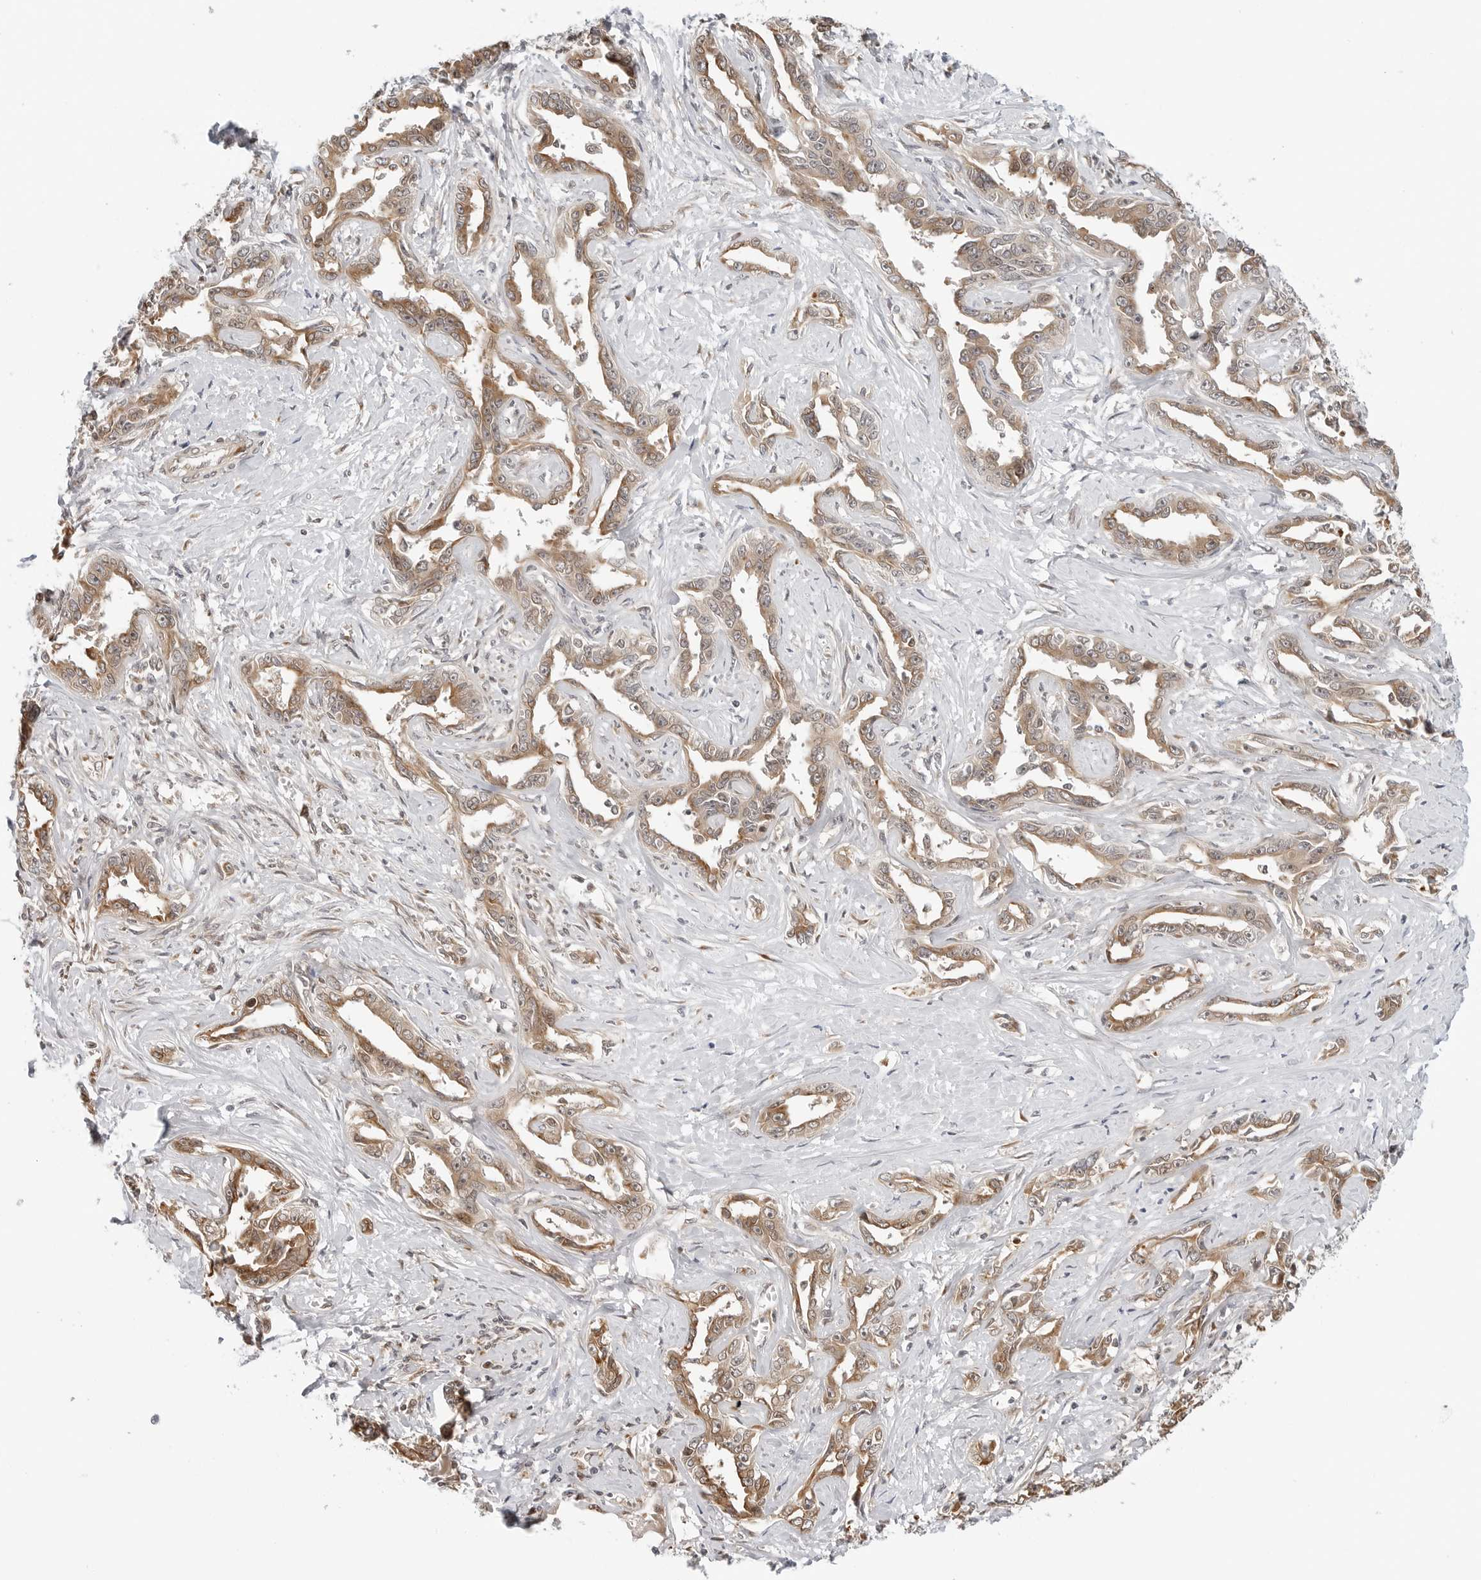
{"staining": {"intensity": "moderate", "quantity": "25%-75%", "location": "cytoplasmic/membranous"}, "tissue": "liver cancer", "cell_type": "Tumor cells", "image_type": "cancer", "snomed": [{"axis": "morphology", "description": "Cholangiocarcinoma"}, {"axis": "topography", "description": "Liver"}], "caption": "This histopathology image exhibits IHC staining of cholangiocarcinoma (liver), with medium moderate cytoplasmic/membranous staining in about 25%-75% of tumor cells.", "gene": "TIPRL", "patient": {"sex": "male", "age": 59}}